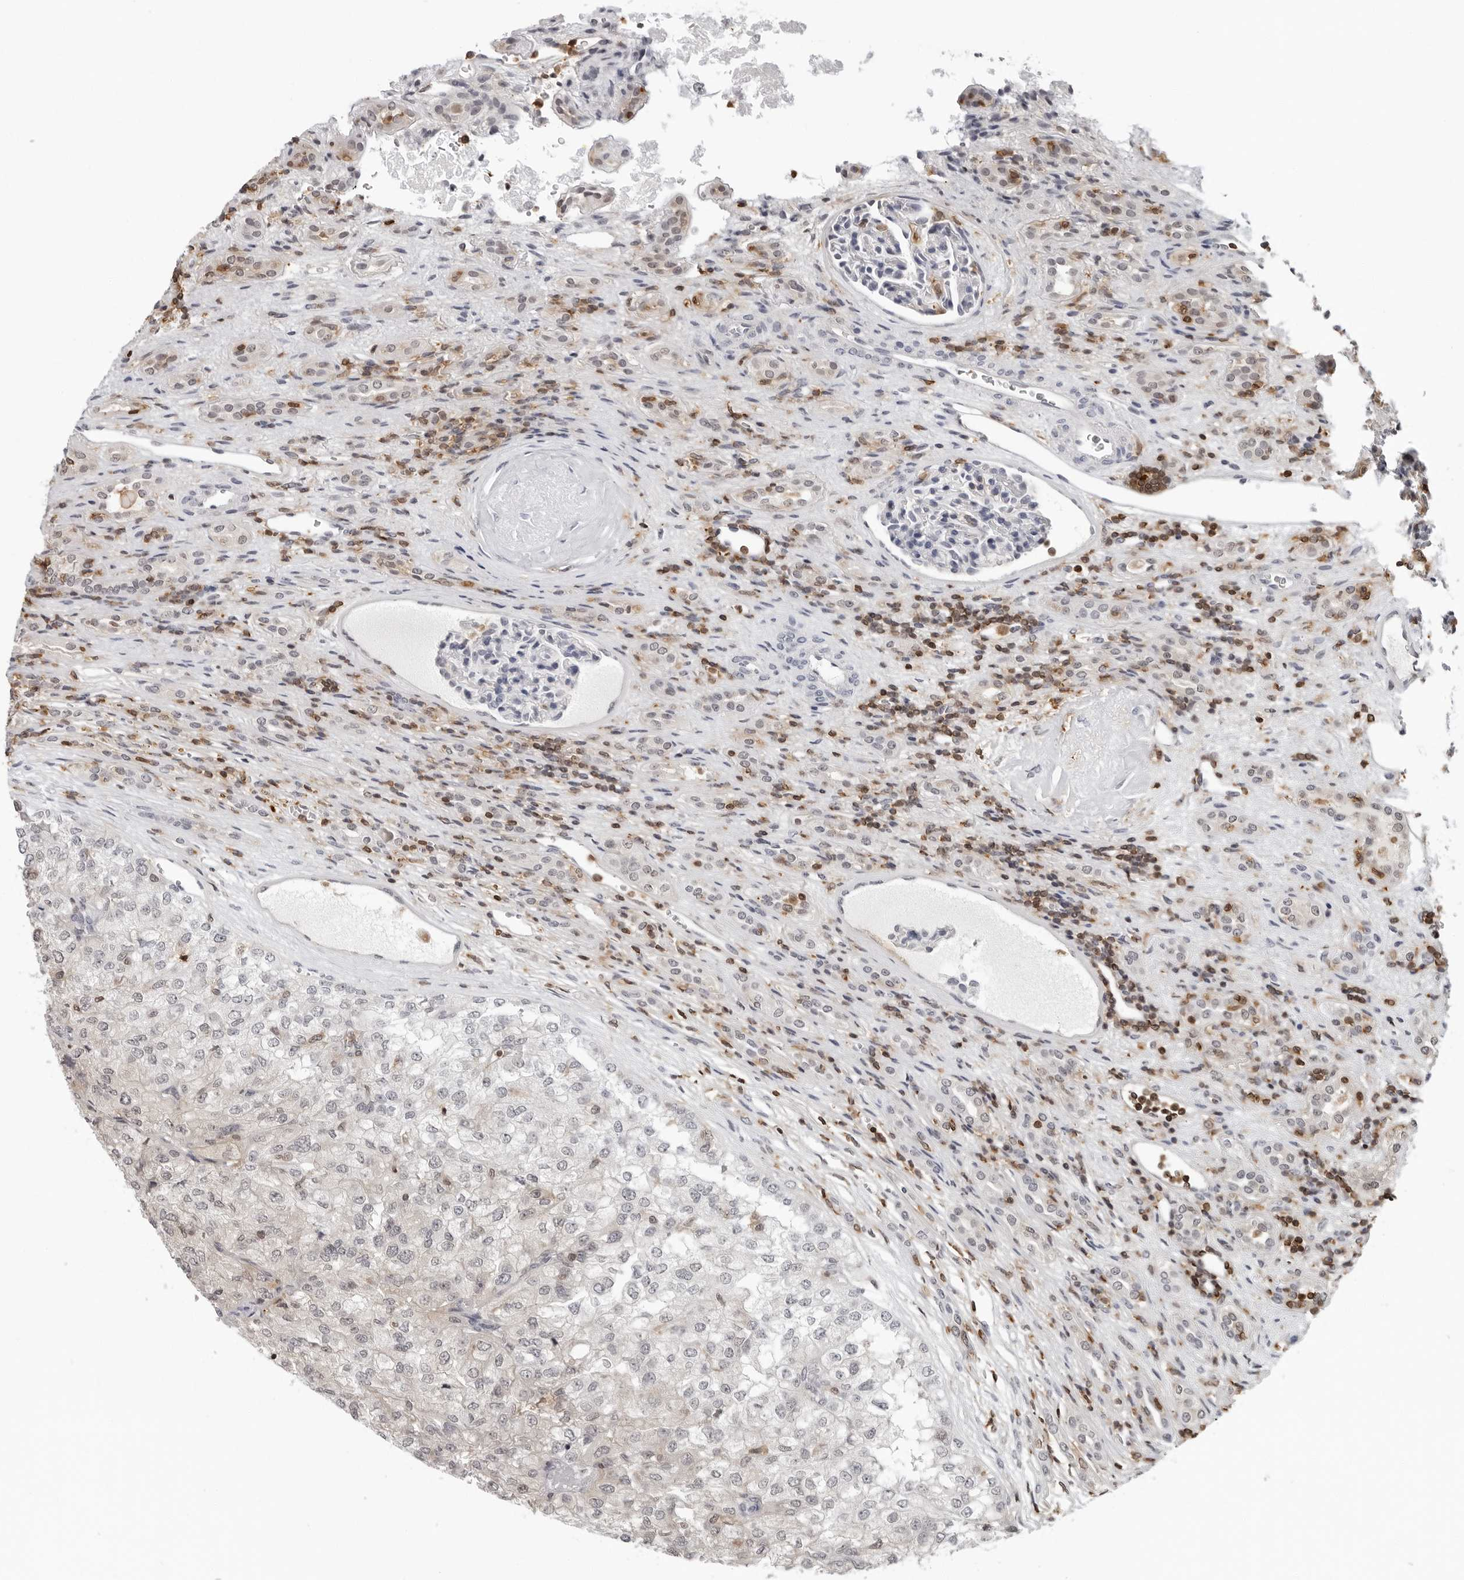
{"staining": {"intensity": "negative", "quantity": "none", "location": "none"}, "tissue": "renal cancer", "cell_type": "Tumor cells", "image_type": "cancer", "snomed": [{"axis": "morphology", "description": "Adenocarcinoma, NOS"}, {"axis": "topography", "description": "Kidney"}], "caption": "DAB immunohistochemical staining of adenocarcinoma (renal) shows no significant expression in tumor cells.", "gene": "HSPH1", "patient": {"sex": "female", "age": 54}}